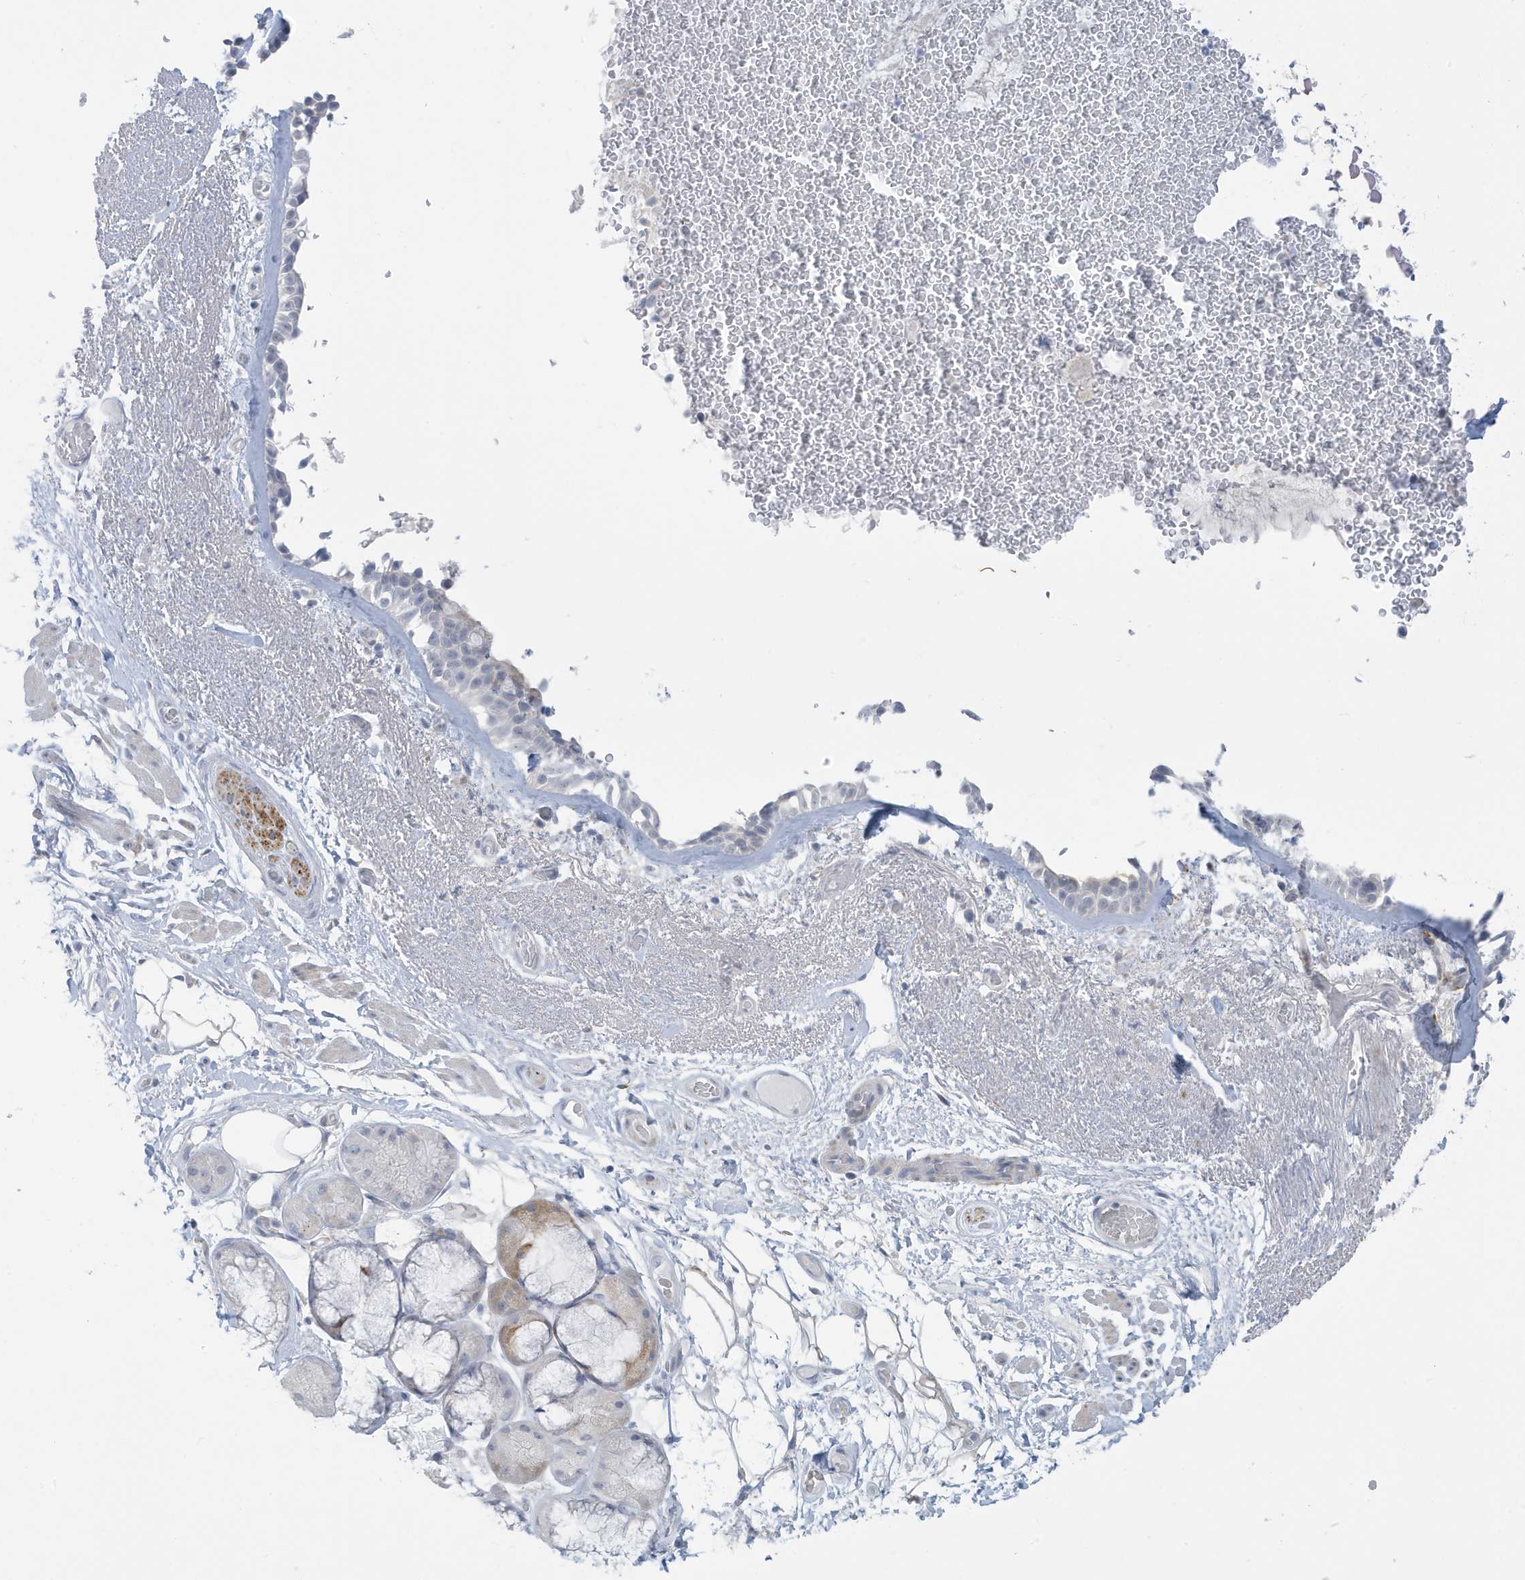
{"staining": {"intensity": "negative", "quantity": "none", "location": "none"}, "tissue": "bronchus", "cell_type": "Respiratory epithelial cells", "image_type": "normal", "snomed": [{"axis": "morphology", "description": "Normal tissue, NOS"}, {"axis": "morphology", "description": "Squamous cell carcinoma, NOS"}, {"axis": "topography", "description": "Lymph node"}, {"axis": "topography", "description": "Bronchus"}, {"axis": "topography", "description": "Lung"}], "caption": "A photomicrograph of human bronchus is negative for staining in respiratory epithelial cells. (Brightfield microscopy of DAB (3,3'-diaminobenzidine) immunohistochemistry at high magnification).", "gene": "PERM1", "patient": {"sex": "male", "age": 66}}